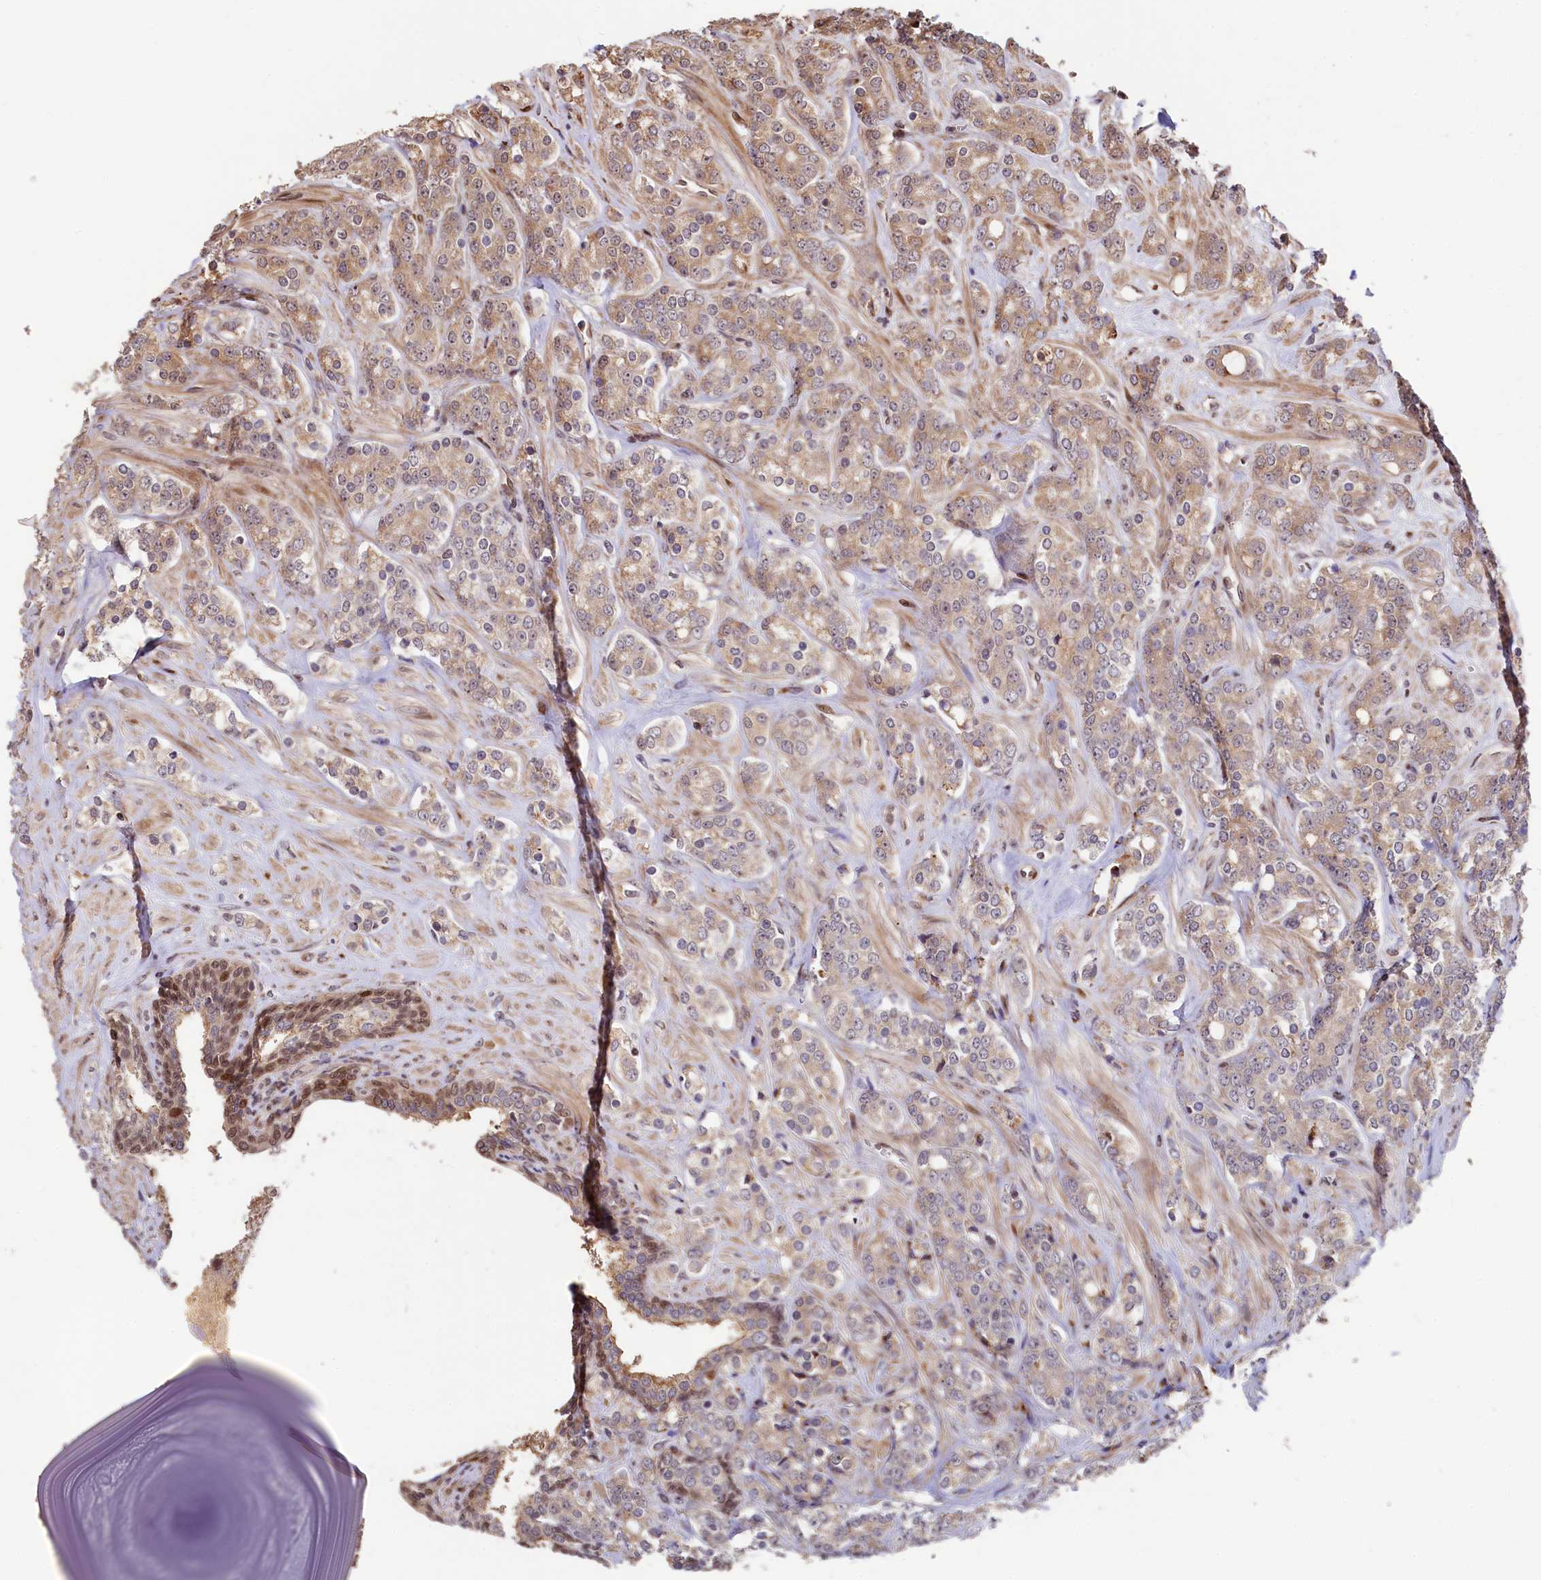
{"staining": {"intensity": "moderate", "quantity": ">75%", "location": "cytoplasmic/membranous"}, "tissue": "prostate cancer", "cell_type": "Tumor cells", "image_type": "cancer", "snomed": [{"axis": "morphology", "description": "Adenocarcinoma, High grade"}, {"axis": "topography", "description": "Prostate"}], "caption": "Brown immunohistochemical staining in human prostate high-grade adenocarcinoma exhibits moderate cytoplasmic/membranous positivity in about >75% of tumor cells.", "gene": "C5orf15", "patient": {"sex": "male", "age": 62}}